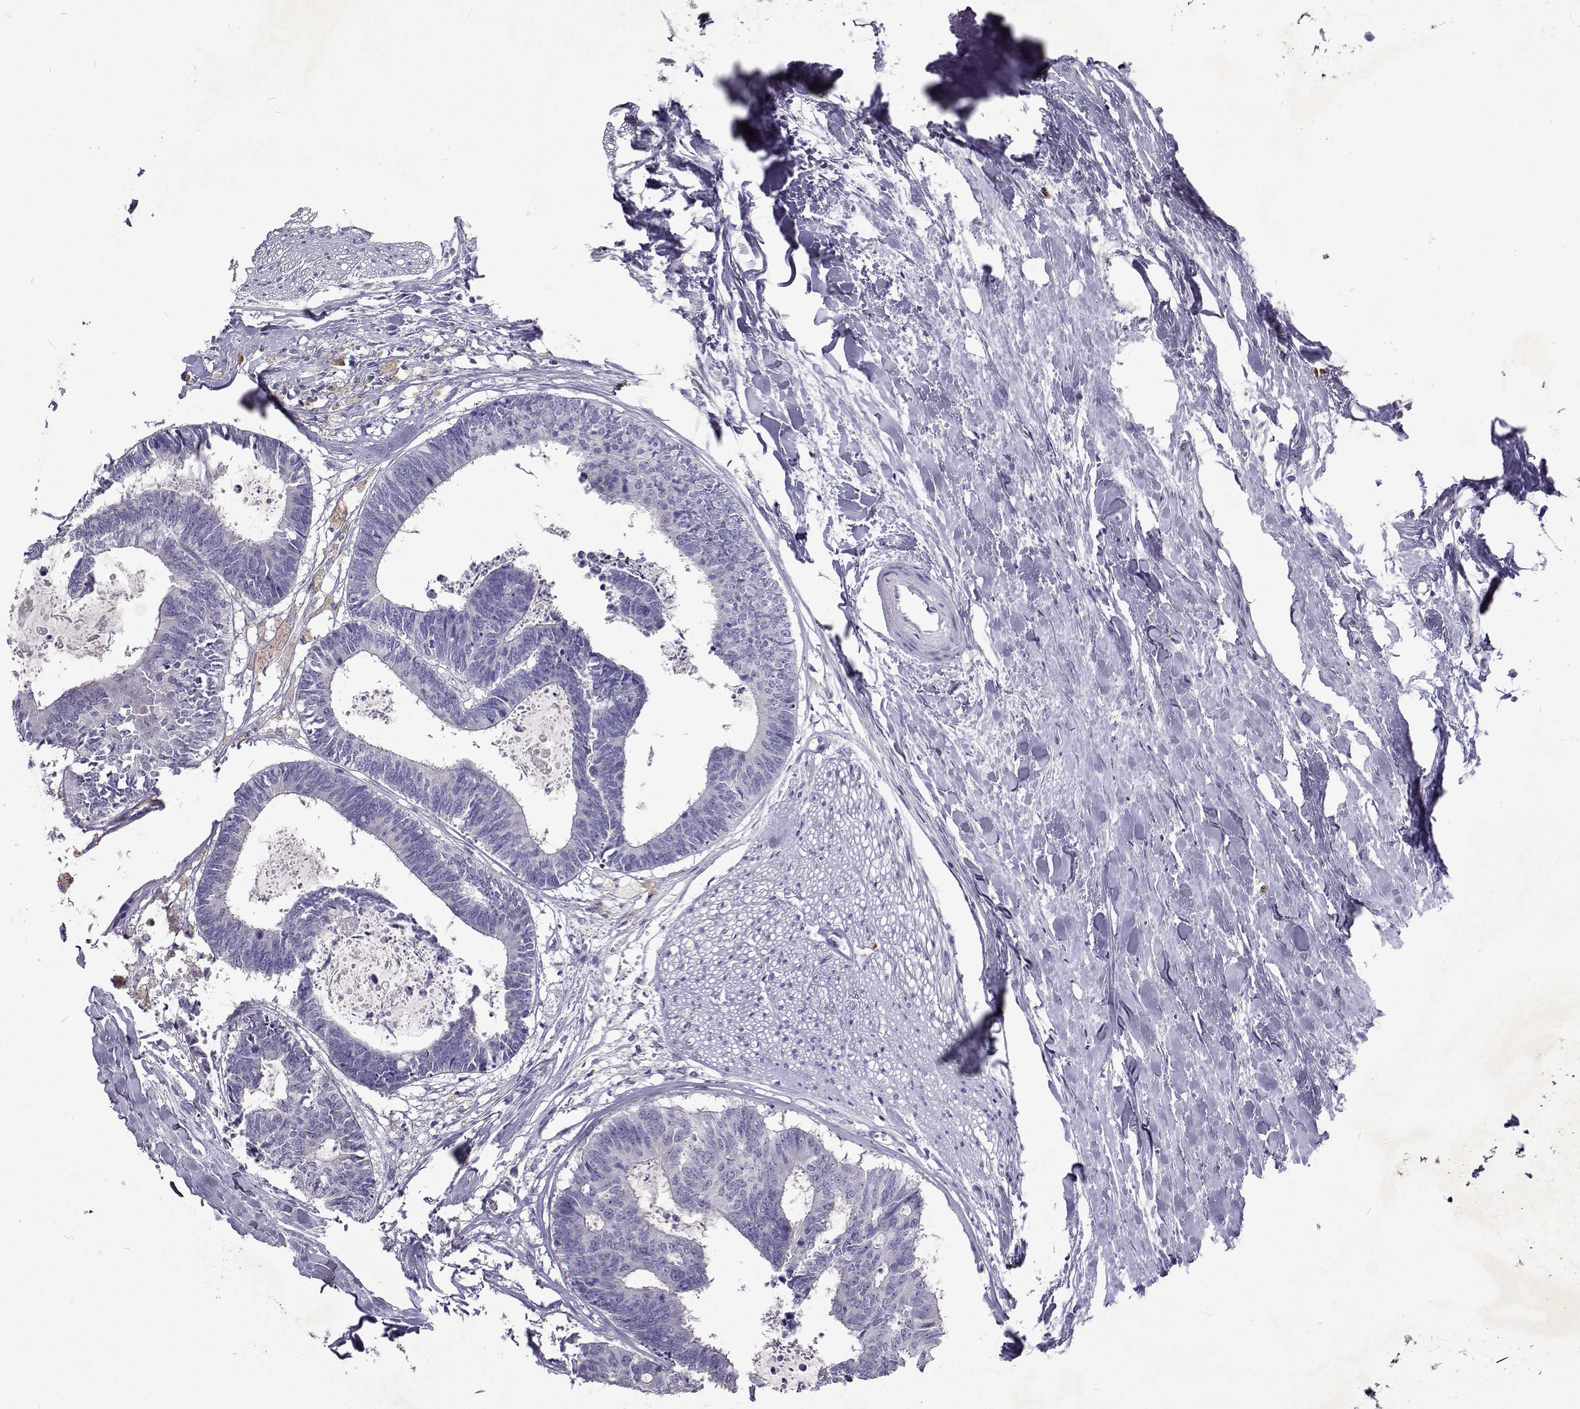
{"staining": {"intensity": "negative", "quantity": "none", "location": "none"}, "tissue": "colorectal cancer", "cell_type": "Tumor cells", "image_type": "cancer", "snomed": [{"axis": "morphology", "description": "Adenocarcinoma, NOS"}, {"axis": "topography", "description": "Colon"}, {"axis": "topography", "description": "Rectum"}], "caption": "High power microscopy photomicrograph of an IHC photomicrograph of adenocarcinoma (colorectal), revealing no significant expression in tumor cells.", "gene": "CFAP44", "patient": {"sex": "male", "age": 57}}